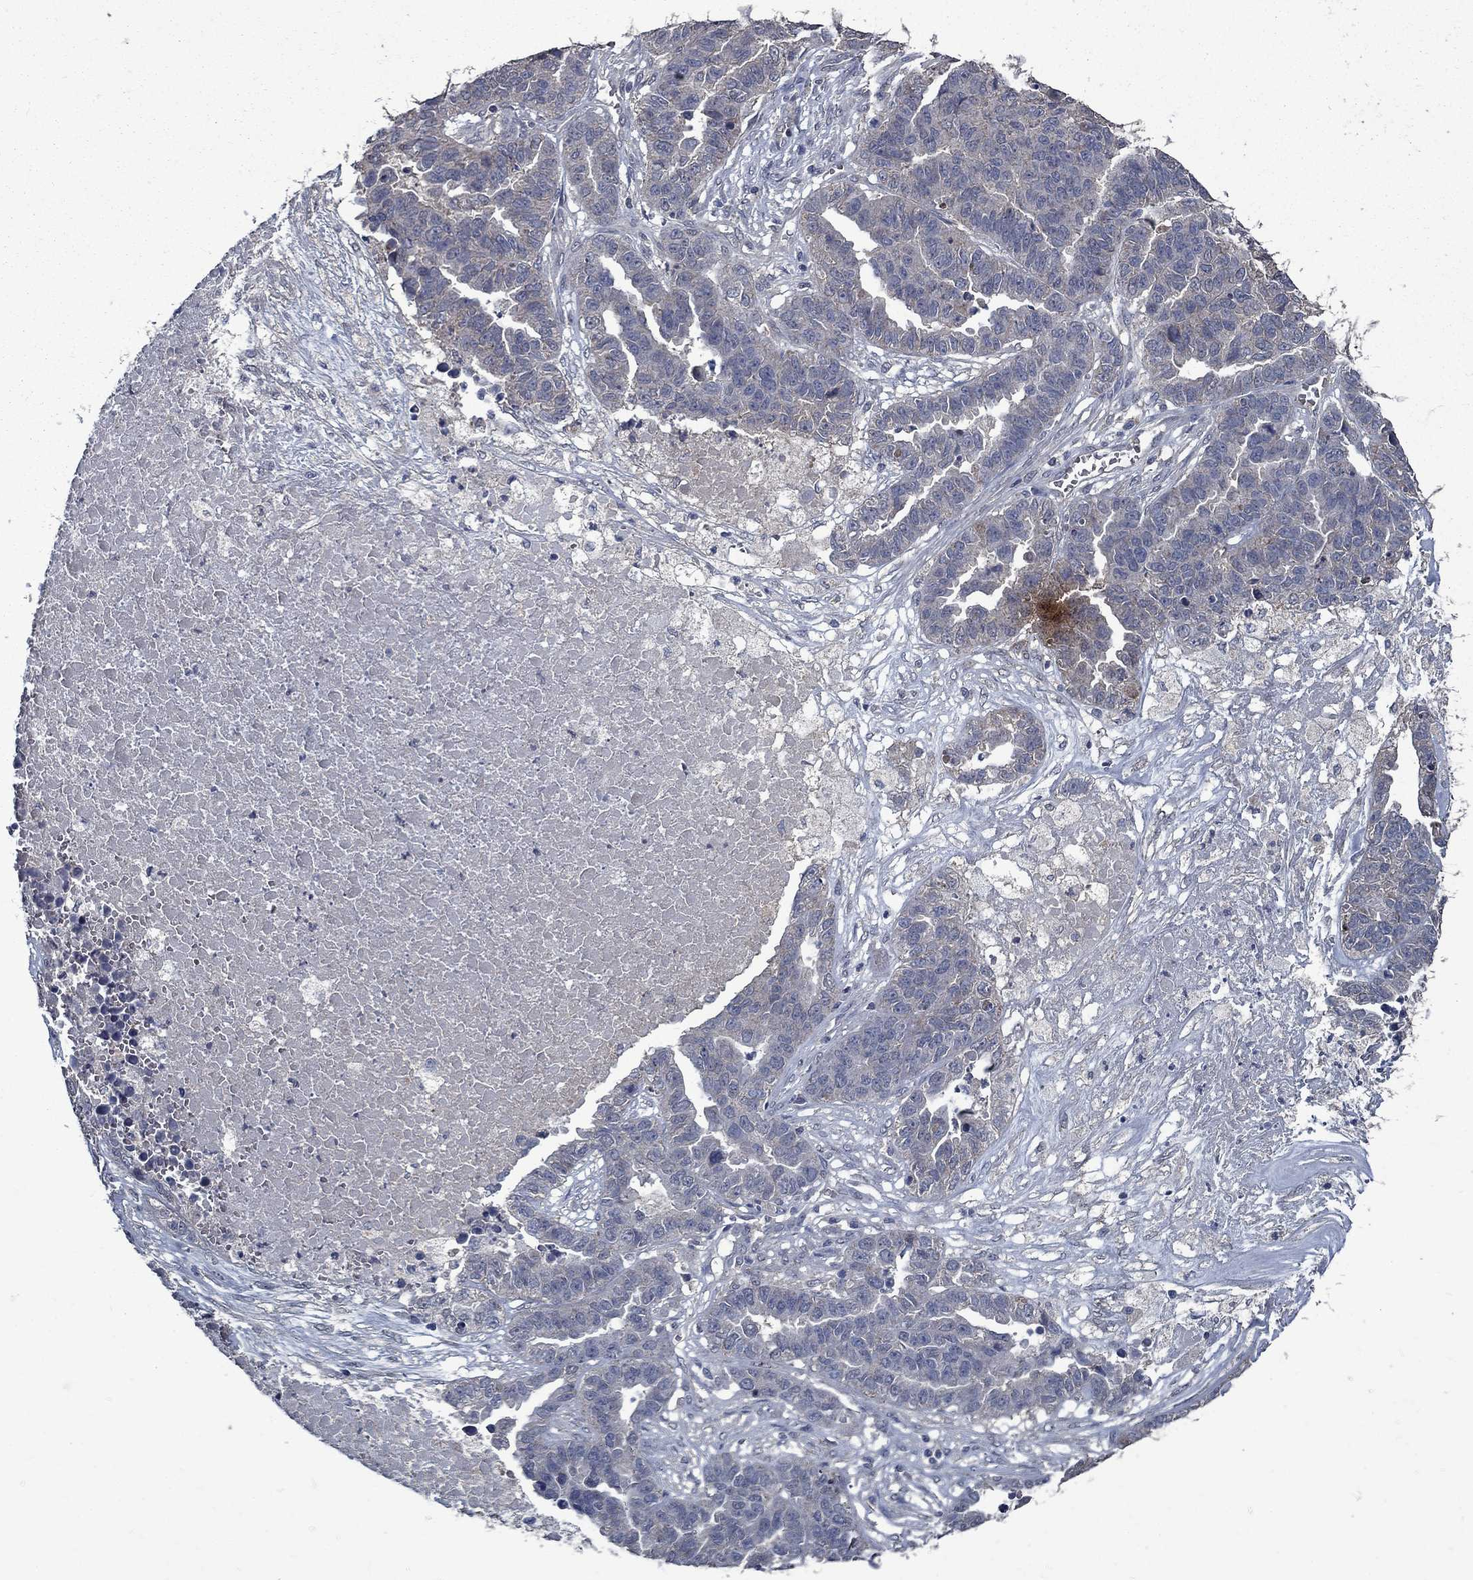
{"staining": {"intensity": "weak", "quantity": "<25%", "location": "cytoplasmic/membranous"}, "tissue": "ovarian cancer", "cell_type": "Tumor cells", "image_type": "cancer", "snomed": [{"axis": "morphology", "description": "Cystadenocarcinoma, serous, NOS"}, {"axis": "topography", "description": "Ovary"}], "caption": "Immunohistochemistry (IHC) of human ovarian cancer displays no positivity in tumor cells. (Stains: DAB (3,3'-diaminobenzidine) immunohistochemistry with hematoxylin counter stain, Microscopy: brightfield microscopy at high magnification).", "gene": "SLC44A1", "patient": {"sex": "female", "age": 87}}